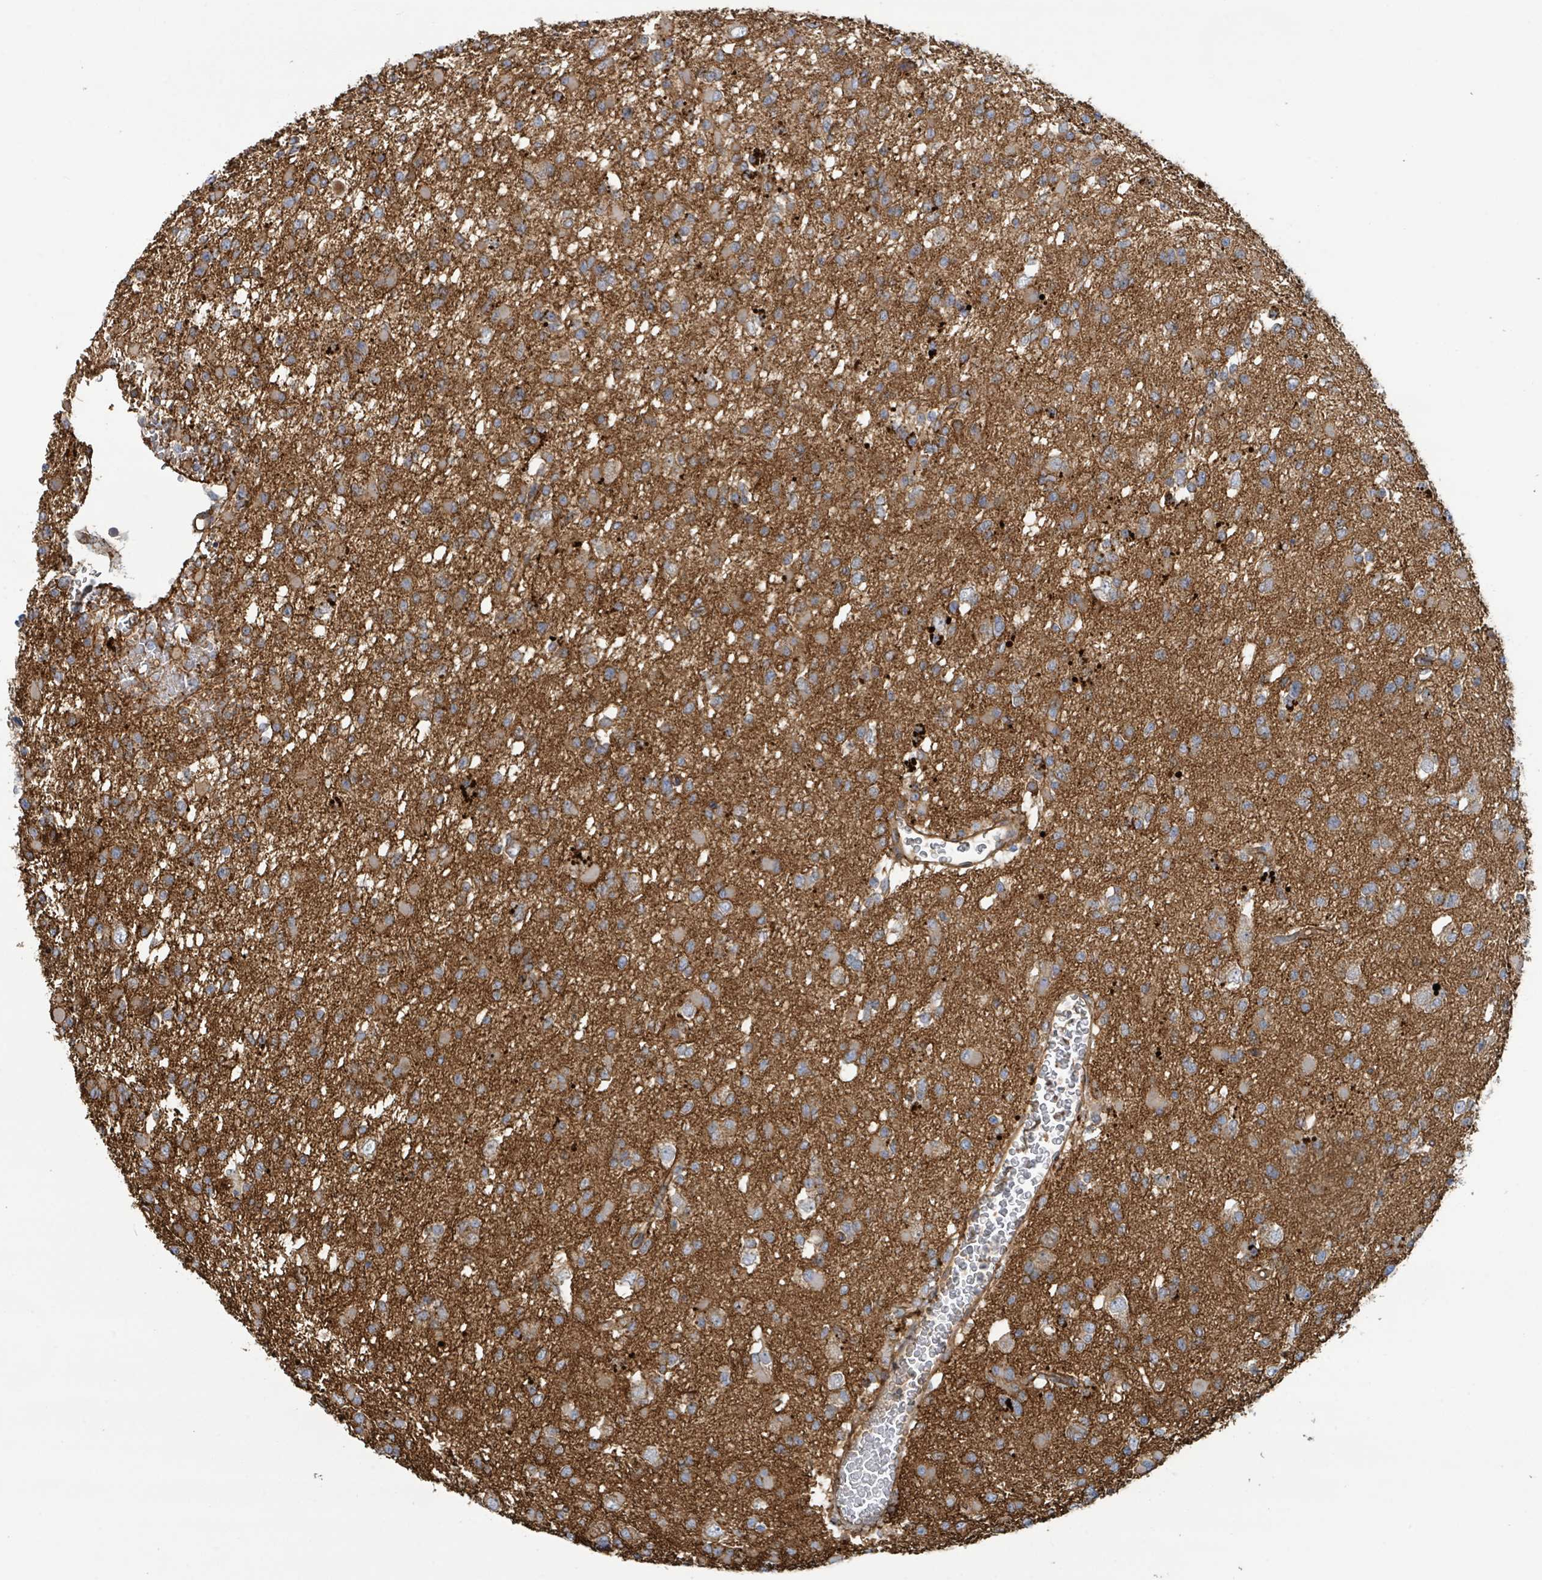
{"staining": {"intensity": "moderate", "quantity": ">75%", "location": "cytoplasmic/membranous"}, "tissue": "glioma", "cell_type": "Tumor cells", "image_type": "cancer", "snomed": [{"axis": "morphology", "description": "Glioma, malignant, Low grade"}, {"axis": "topography", "description": "Brain"}], "caption": "Immunohistochemistry micrograph of human glioma stained for a protein (brown), which shows medium levels of moderate cytoplasmic/membranous expression in about >75% of tumor cells.", "gene": "LDOC1", "patient": {"sex": "female", "age": 22}}